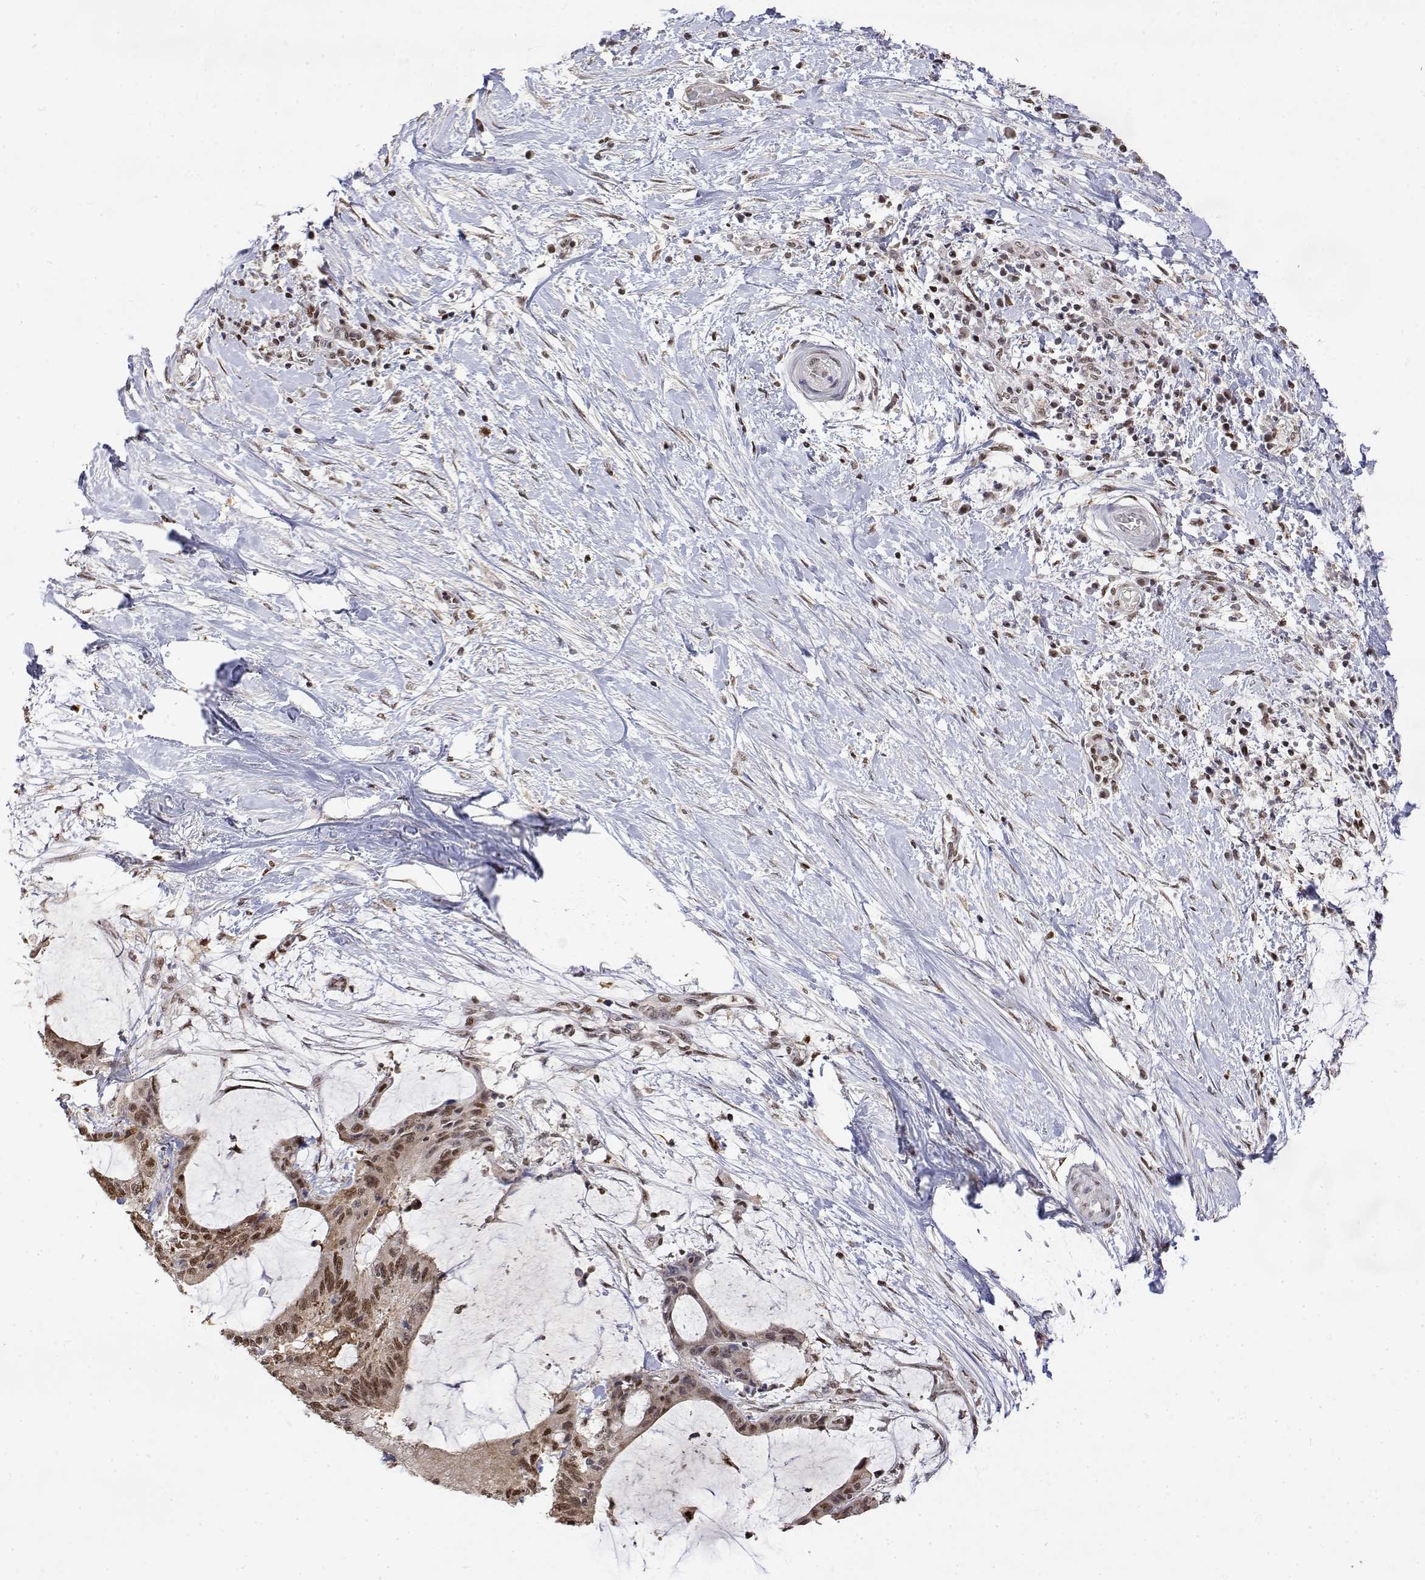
{"staining": {"intensity": "moderate", "quantity": ">75%", "location": "nuclear"}, "tissue": "liver cancer", "cell_type": "Tumor cells", "image_type": "cancer", "snomed": [{"axis": "morphology", "description": "Cholangiocarcinoma"}, {"axis": "topography", "description": "Liver"}], "caption": "Liver cancer (cholangiocarcinoma) stained with DAB (3,3'-diaminobenzidine) immunohistochemistry (IHC) exhibits medium levels of moderate nuclear staining in about >75% of tumor cells. The protein is stained brown, and the nuclei are stained in blue (DAB IHC with brightfield microscopy, high magnification).", "gene": "TPI1", "patient": {"sex": "female", "age": 73}}